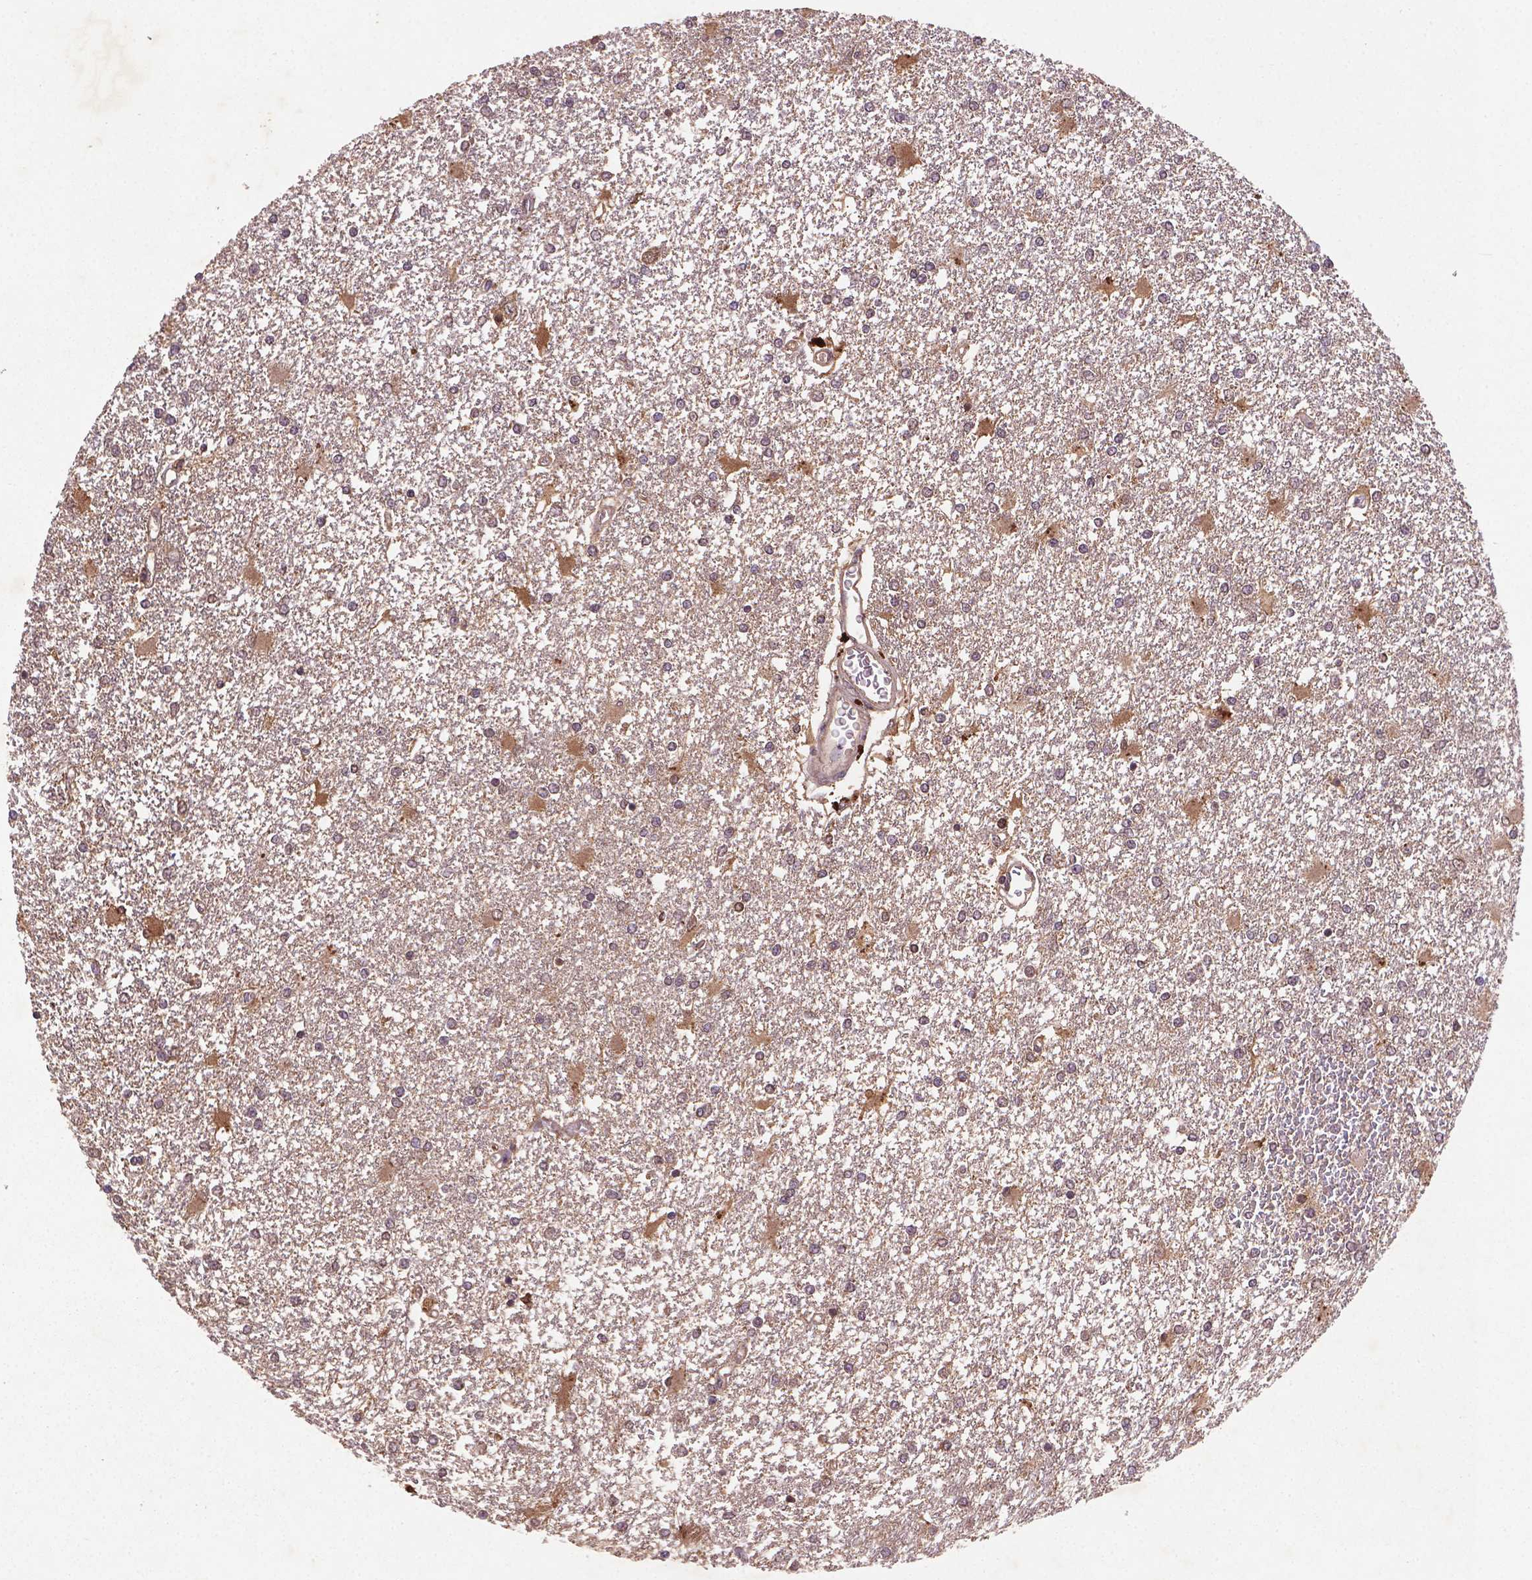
{"staining": {"intensity": "moderate", "quantity": "<25%", "location": "cytoplasmic/membranous"}, "tissue": "glioma", "cell_type": "Tumor cells", "image_type": "cancer", "snomed": [{"axis": "morphology", "description": "Glioma, malignant, High grade"}, {"axis": "topography", "description": "Cerebral cortex"}], "caption": "Glioma stained with a protein marker demonstrates moderate staining in tumor cells.", "gene": "NIPAL2", "patient": {"sex": "male", "age": 79}}